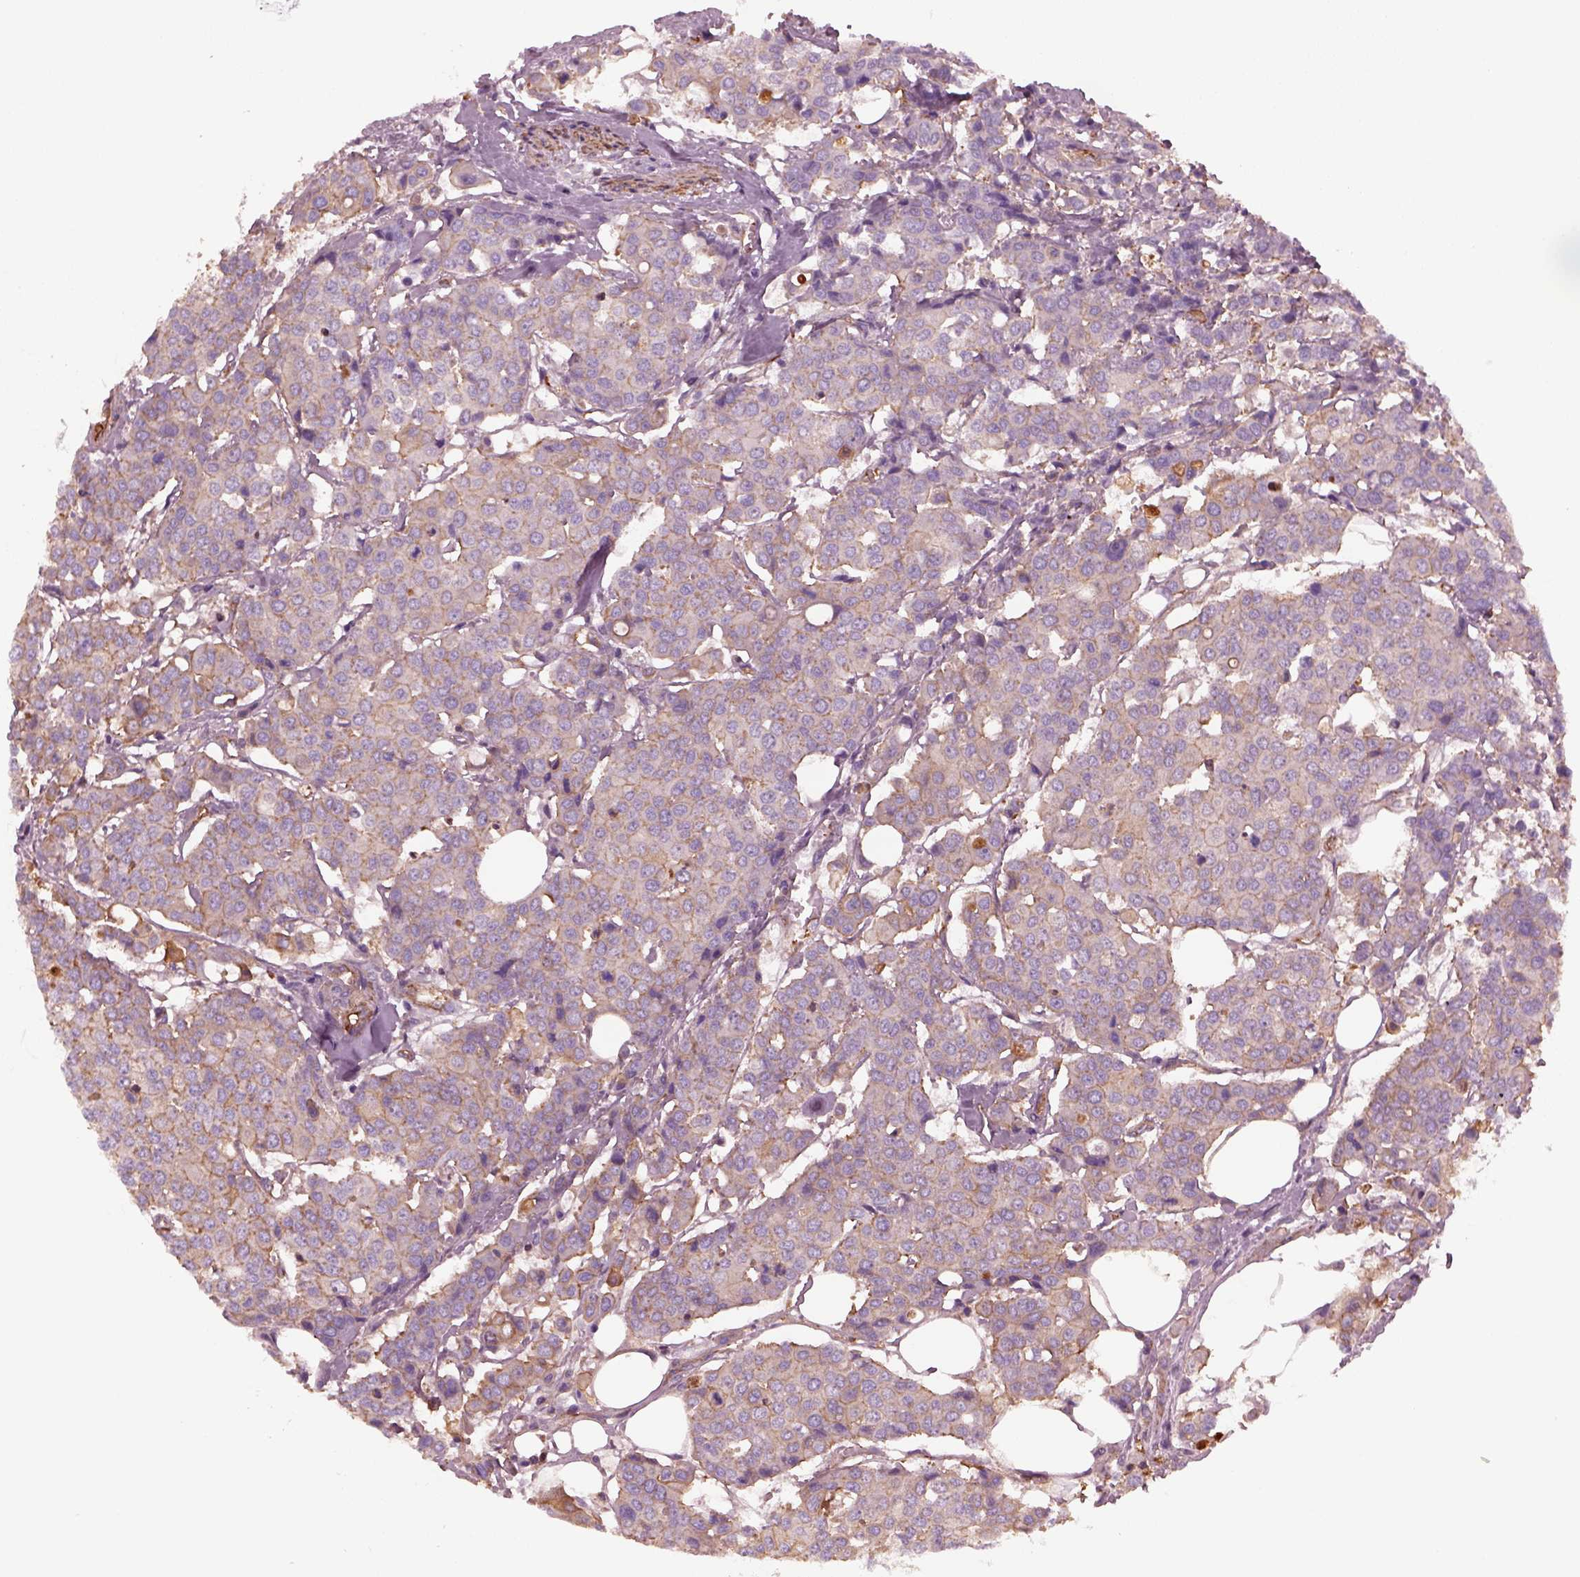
{"staining": {"intensity": "weak", "quantity": "25%-75%", "location": "cytoplasmic/membranous"}, "tissue": "carcinoid", "cell_type": "Tumor cells", "image_type": "cancer", "snomed": [{"axis": "morphology", "description": "Carcinoid, malignant, NOS"}, {"axis": "topography", "description": "Colon"}], "caption": "An image of human carcinoid stained for a protein displays weak cytoplasmic/membranous brown staining in tumor cells.", "gene": "MYL6", "patient": {"sex": "male", "age": 81}}